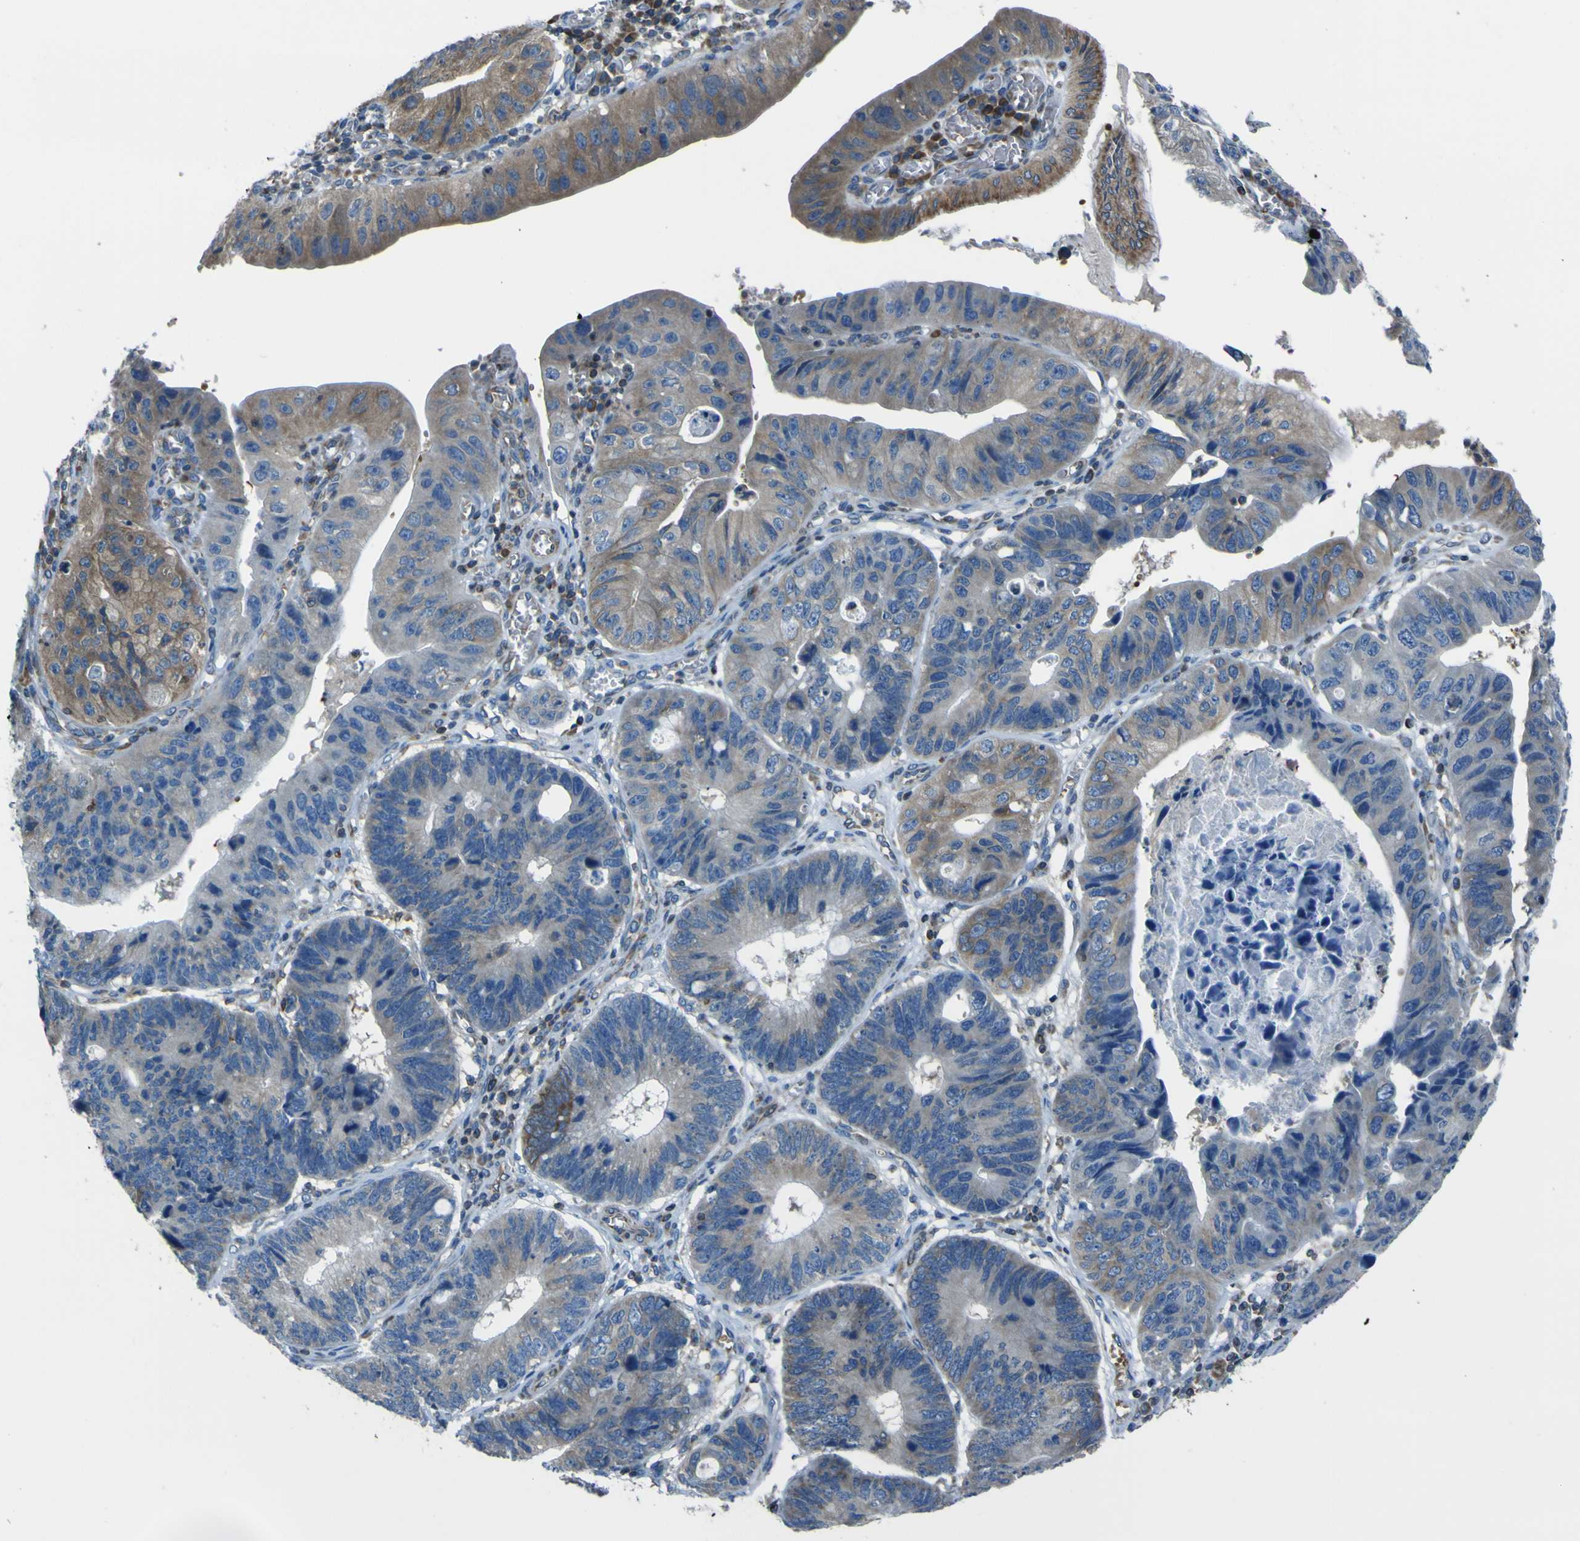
{"staining": {"intensity": "moderate", "quantity": ">75%", "location": "cytoplasmic/membranous"}, "tissue": "stomach cancer", "cell_type": "Tumor cells", "image_type": "cancer", "snomed": [{"axis": "morphology", "description": "Adenocarcinoma, NOS"}, {"axis": "topography", "description": "Stomach"}], "caption": "A brown stain shows moderate cytoplasmic/membranous positivity of a protein in stomach adenocarcinoma tumor cells.", "gene": "STIM1", "patient": {"sex": "male", "age": 59}}